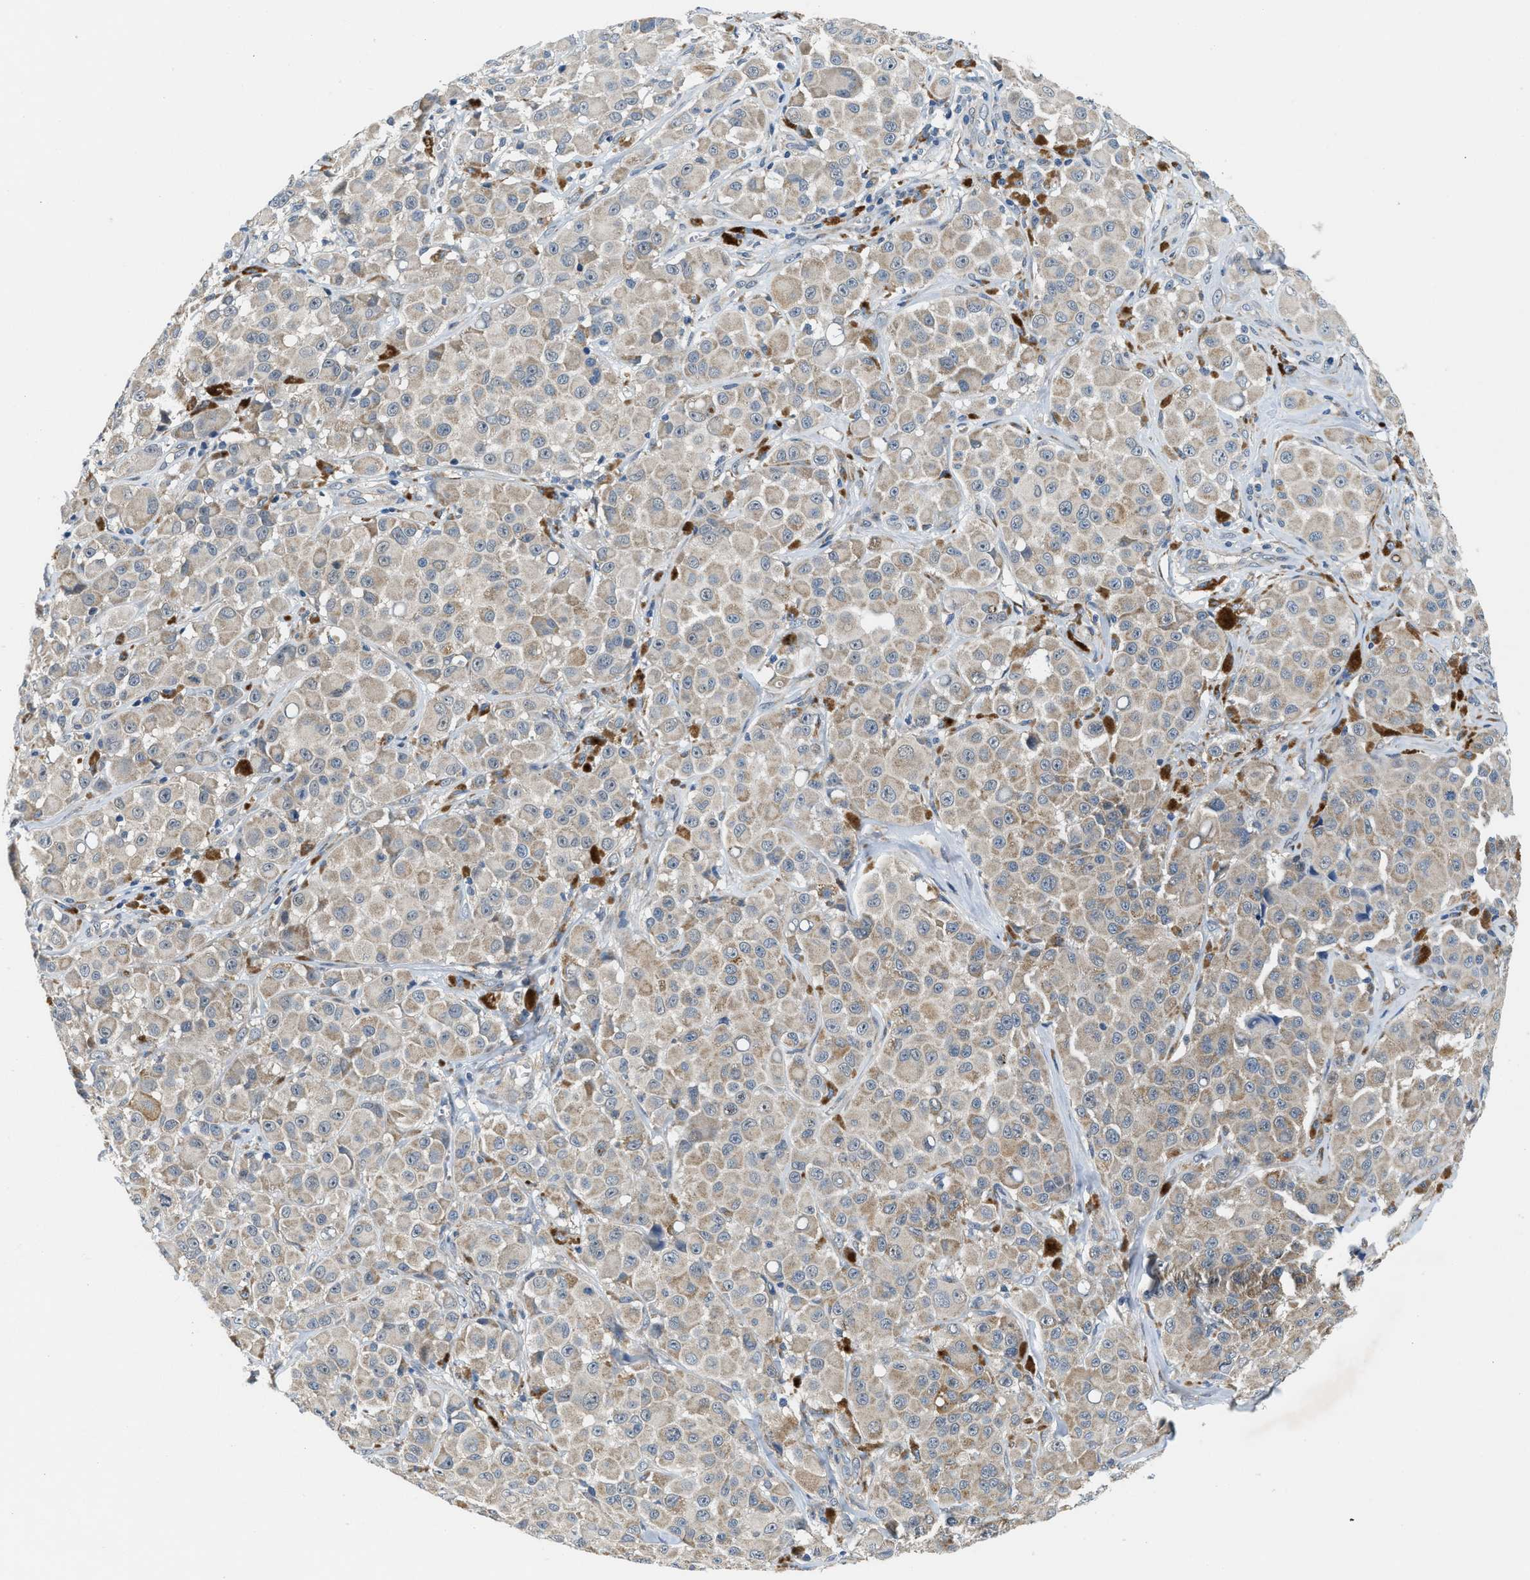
{"staining": {"intensity": "weak", "quantity": "<25%", "location": "cytoplasmic/membranous"}, "tissue": "melanoma", "cell_type": "Tumor cells", "image_type": "cancer", "snomed": [{"axis": "morphology", "description": "Malignant melanoma, NOS"}, {"axis": "topography", "description": "Skin"}], "caption": "DAB immunohistochemical staining of human malignant melanoma exhibits no significant expression in tumor cells.", "gene": "ZNF599", "patient": {"sex": "male", "age": 84}}